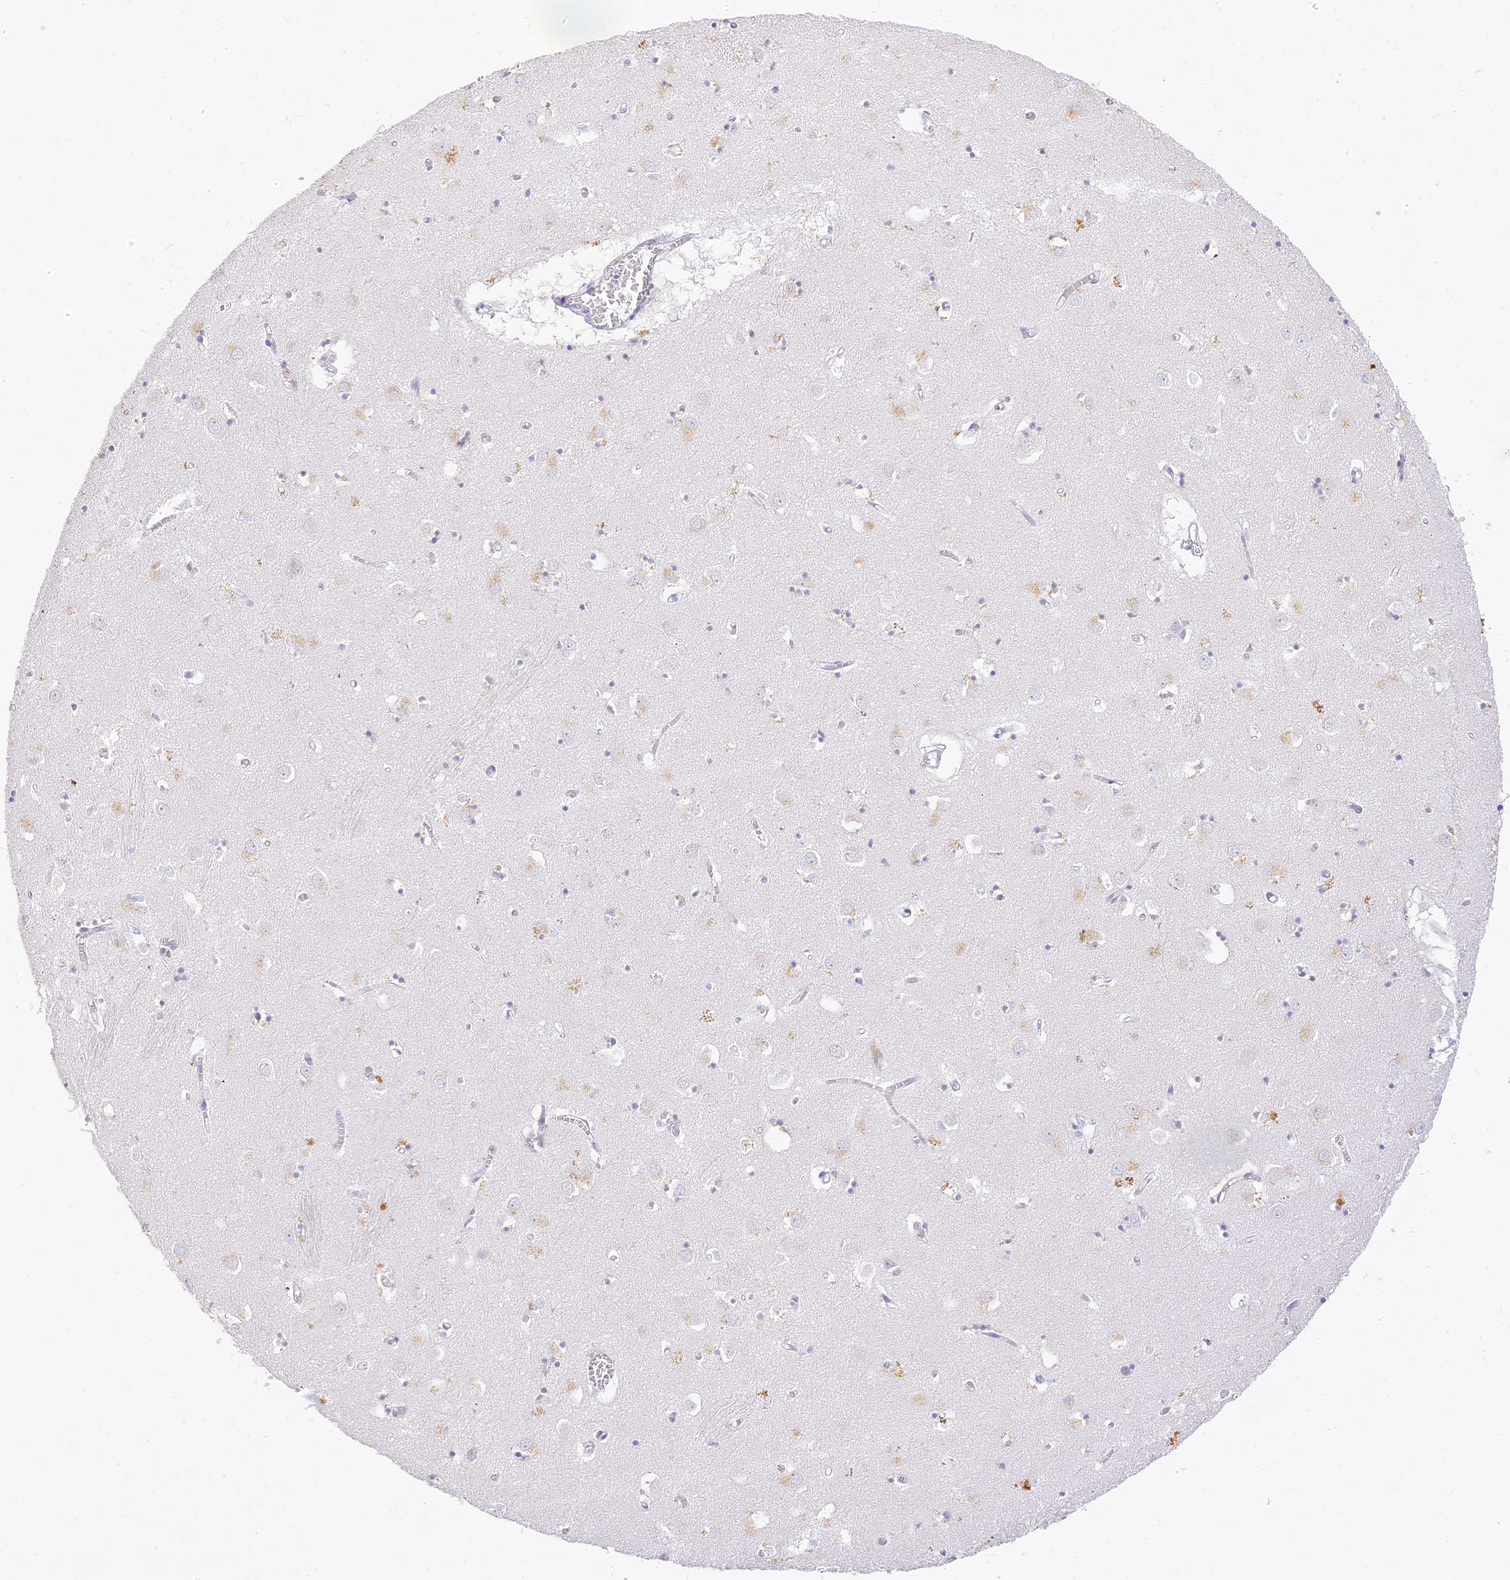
{"staining": {"intensity": "negative", "quantity": "none", "location": "none"}, "tissue": "caudate", "cell_type": "Glial cells", "image_type": "normal", "snomed": [{"axis": "morphology", "description": "Normal tissue, NOS"}, {"axis": "topography", "description": "Lateral ventricle wall"}], "caption": "Immunohistochemistry micrograph of benign caudate: caudate stained with DAB (3,3'-diaminobenzidine) shows no significant protein staining in glial cells.", "gene": "SEC13", "patient": {"sex": "male", "age": 70}}